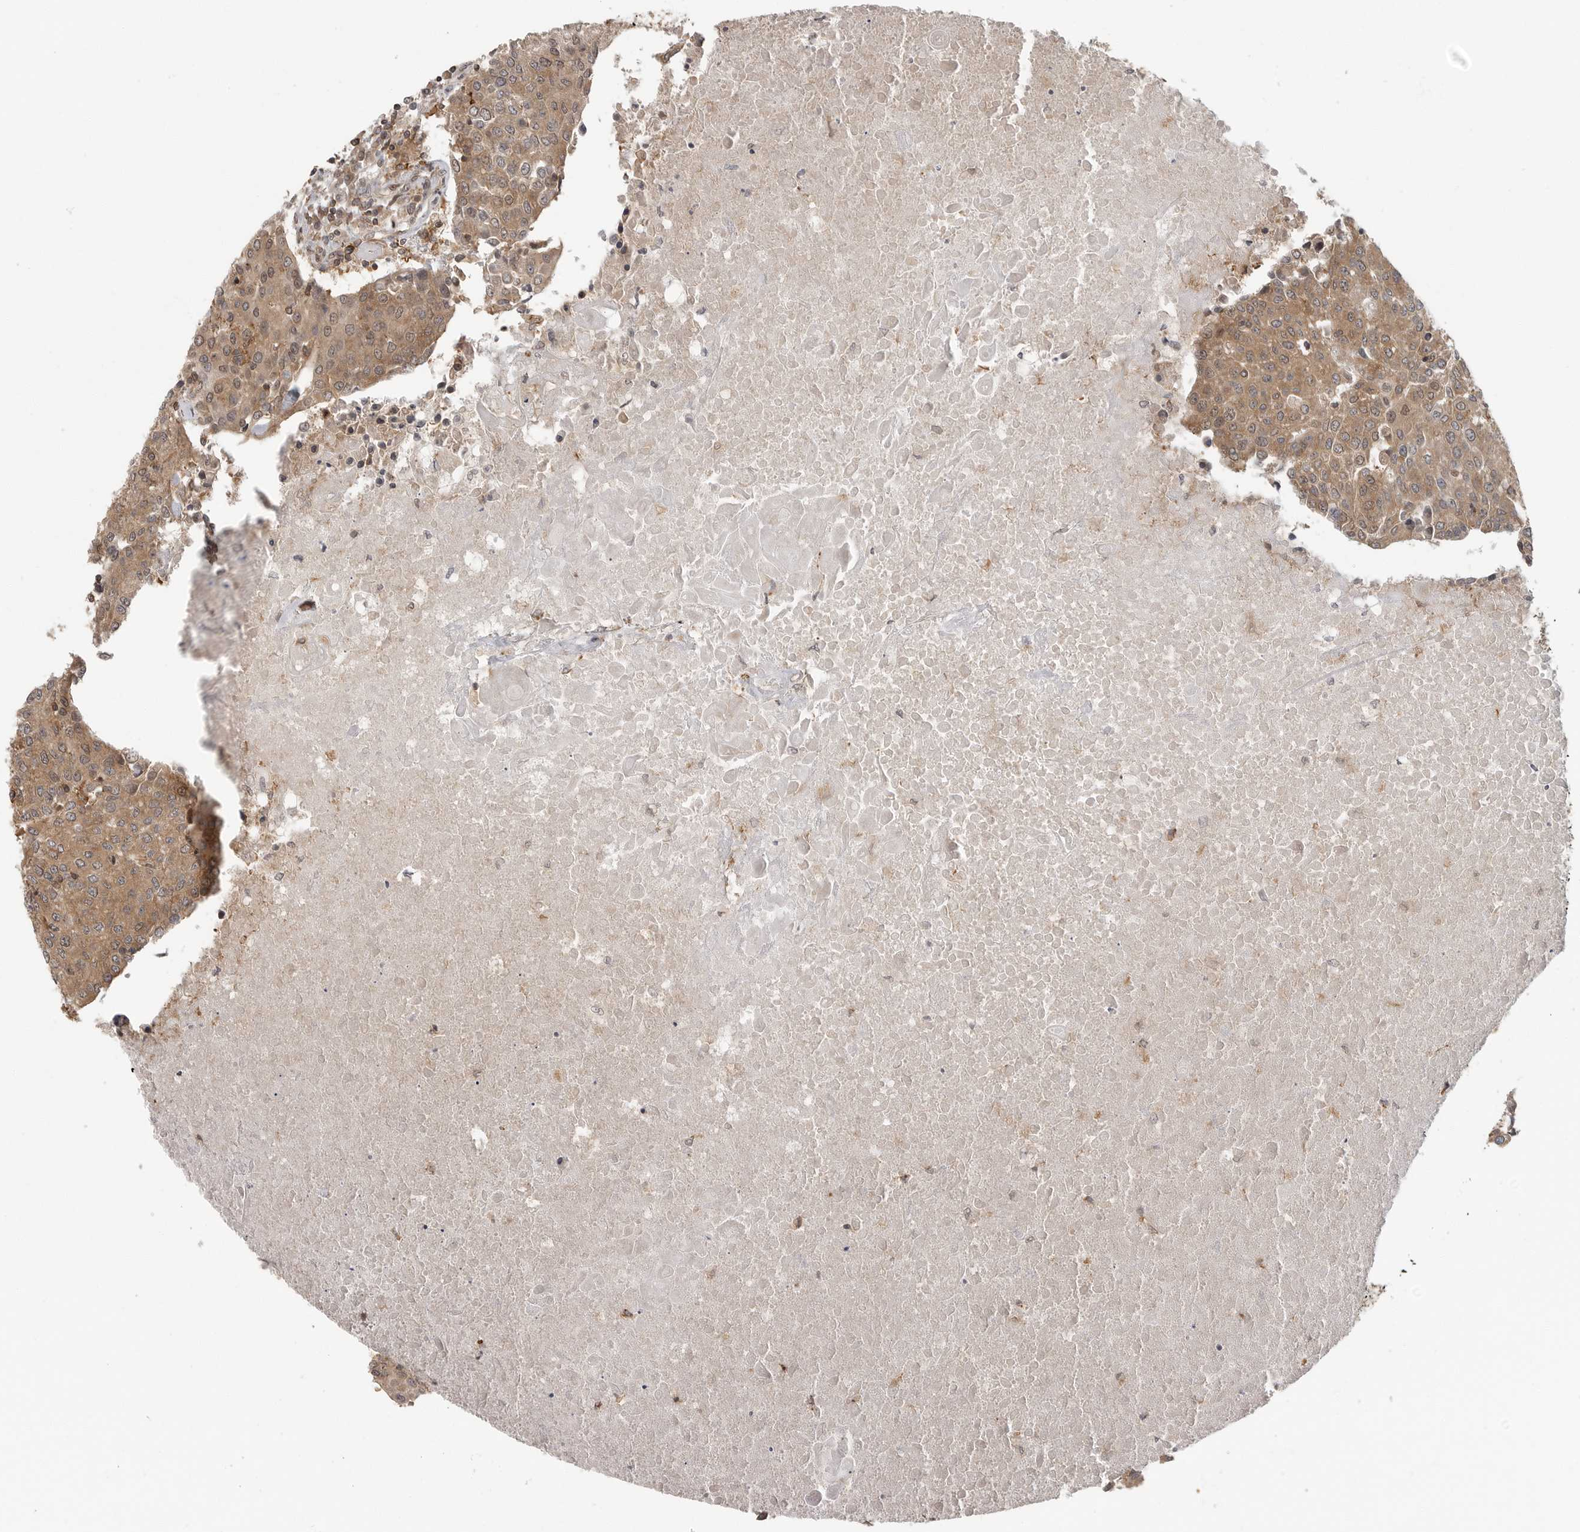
{"staining": {"intensity": "moderate", "quantity": ">75%", "location": "cytoplasmic/membranous"}, "tissue": "urothelial cancer", "cell_type": "Tumor cells", "image_type": "cancer", "snomed": [{"axis": "morphology", "description": "Urothelial carcinoma, High grade"}, {"axis": "topography", "description": "Urinary bladder"}], "caption": "Tumor cells exhibit moderate cytoplasmic/membranous staining in approximately >75% of cells in urothelial carcinoma (high-grade). The protein is stained brown, and the nuclei are stained in blue (DAB IHC with brightfield microscopy, high magnification).", "gene": "ERN1", "patient": {"sex": "female", "age": 85}}